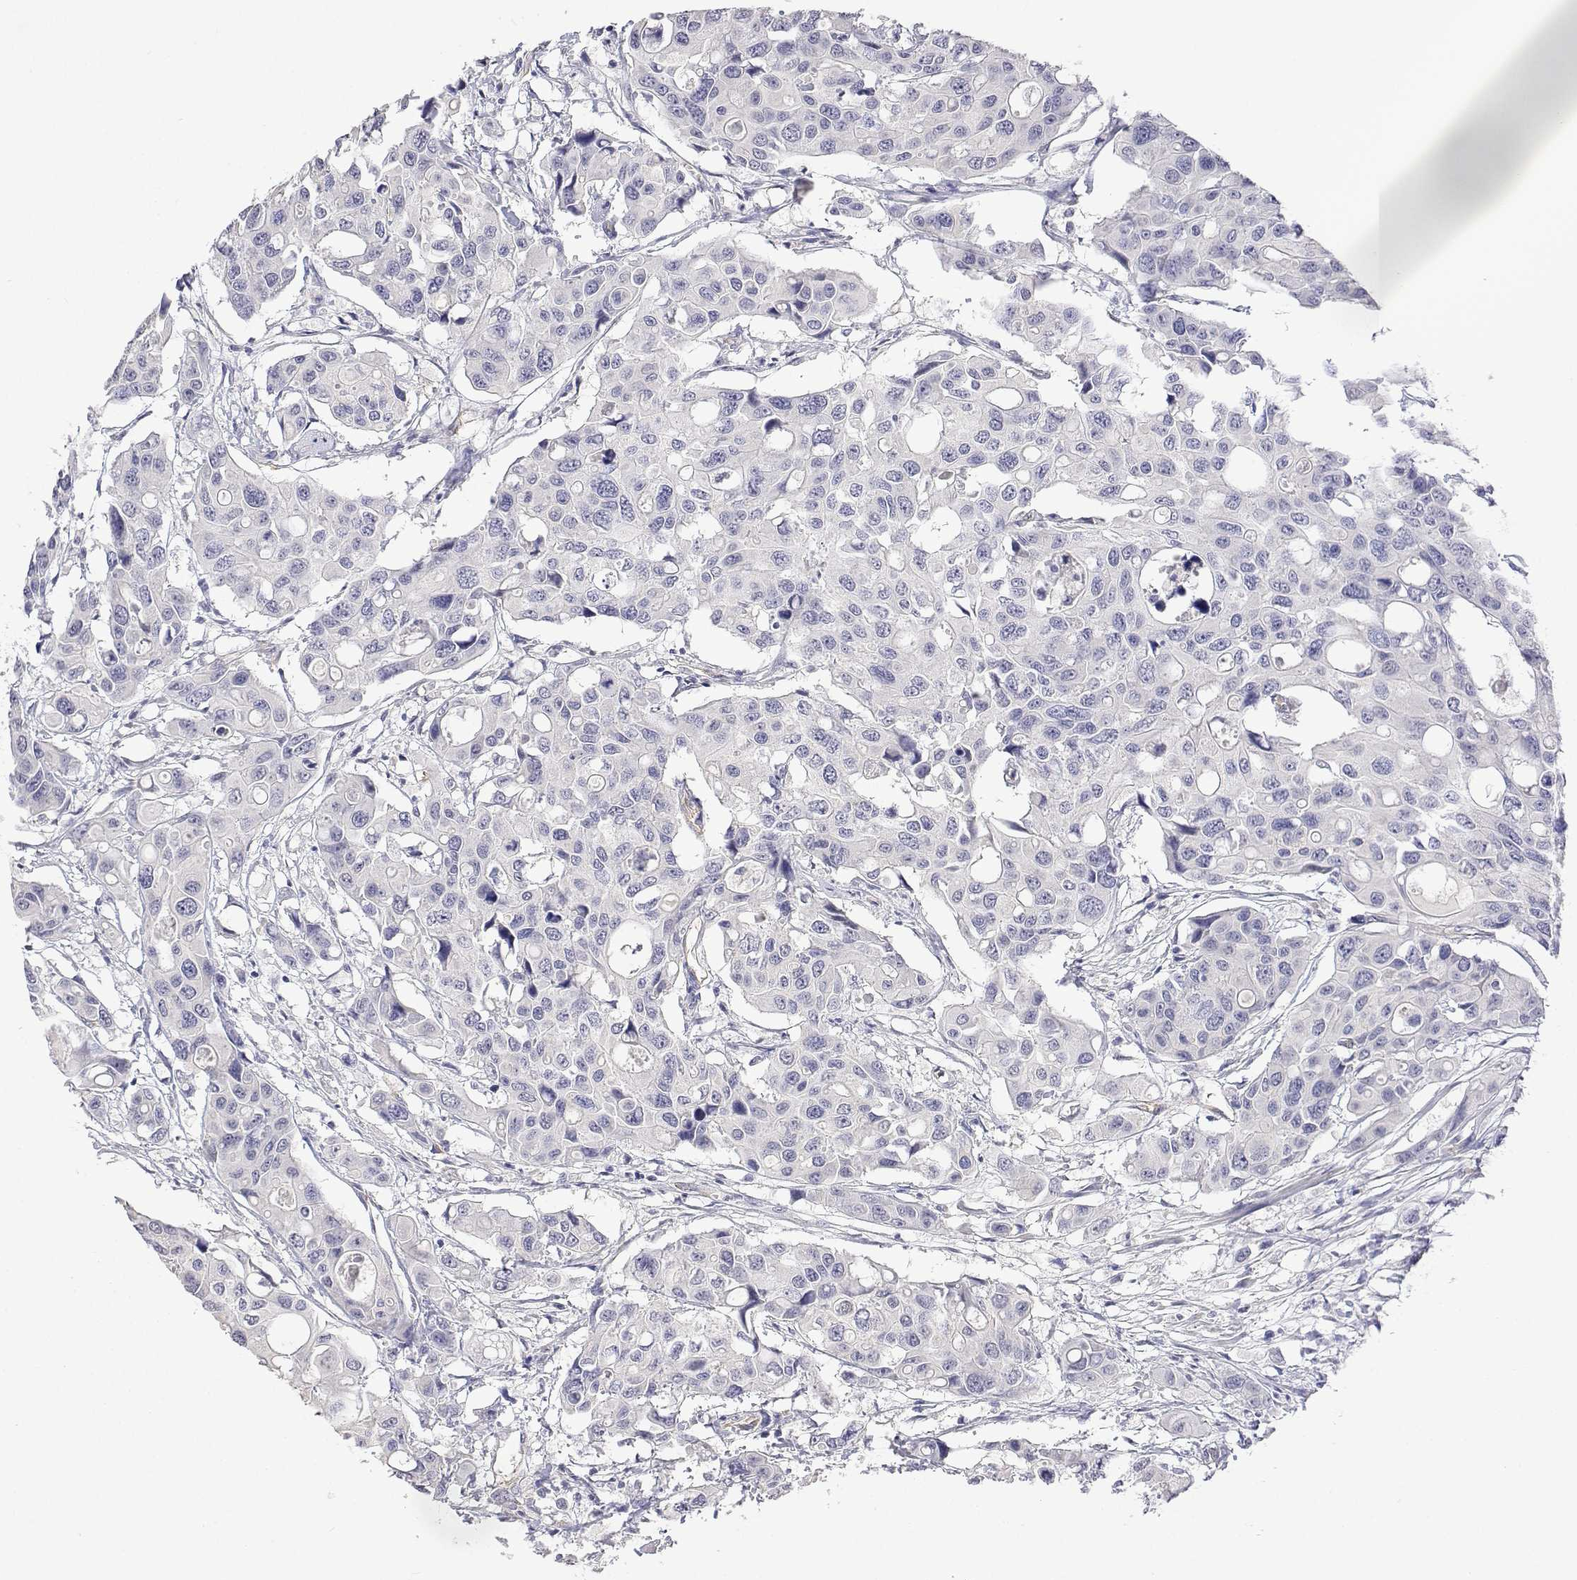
{"staining": {"intensity": "negative", "quantity": "none", "location": "none"}, "tissue": "colorectal cancer", "cell_type": "Tumor cells", "image_type": "cancer", "snomed": [{"axis": "morphology", "description": "Adenocarcinoma, NOS"}, {"axis": "topography", "description": "Colon"}], "caption": "IHC photomicrograph of colorectal cancer stained for a protein (brown), which displays no positivity in tumor cells.", "gene": "PLCB1", "patient": {"sex": "male", "age": 77}}